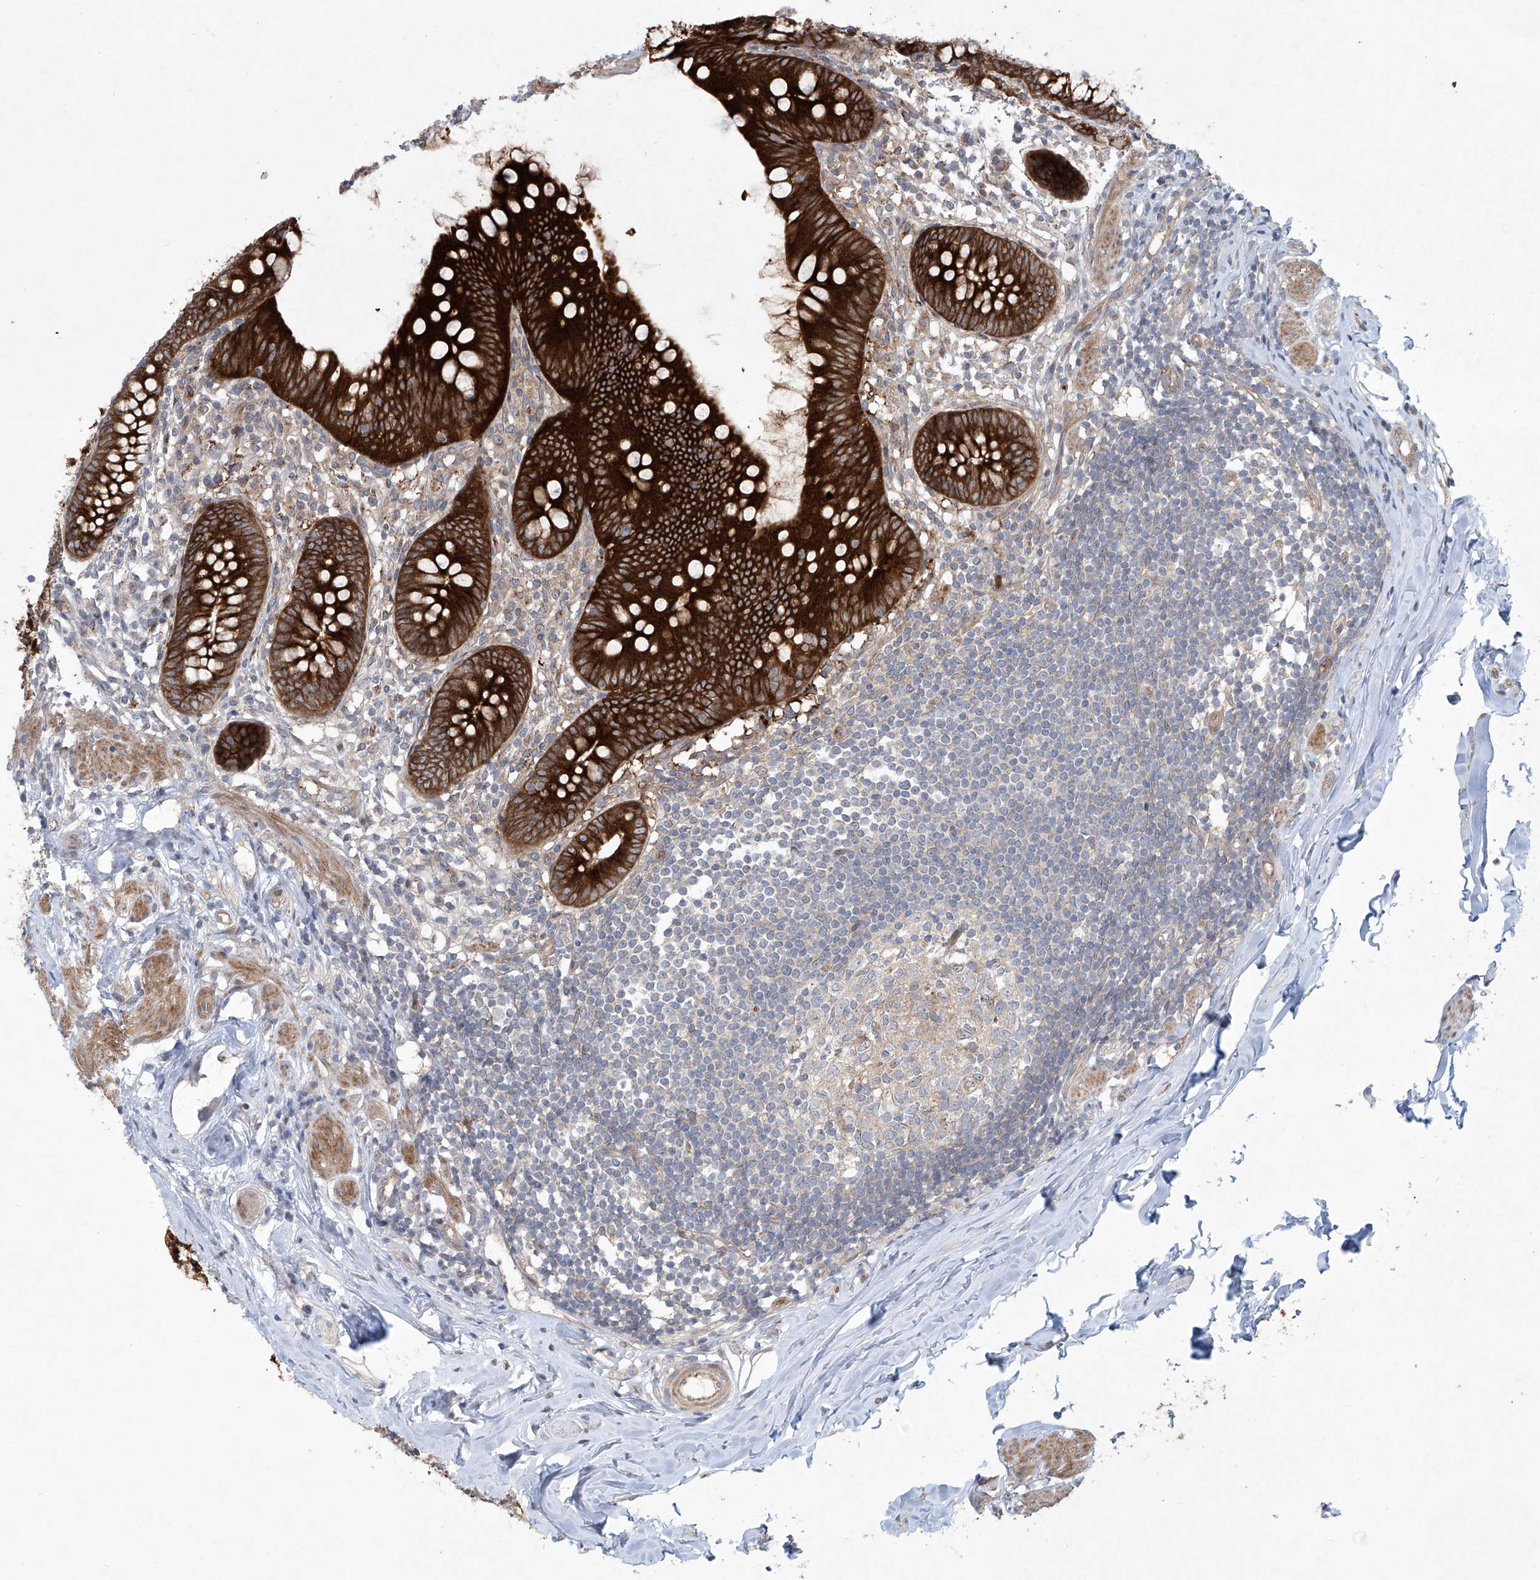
{"staining": {"intensity": "strong", "quantity": ">75%", "location": "cytoplasmic/membranous"}, "tissue": "appendix", "cell_type": "Glandular cells", "image_type": "normal", "snomed": [{"axis": "morphology", "description": "Normal tissue, NOS"}, {"axis": "topography", "description": "Appendix"}], "caption": "The micrograph shows staining of normal appendix, revealing strong cytoplasmic/membranous protein staining (brown color) within glandular cells.", "gene": "KLC4", "patient": {"sex": "female", "age": 62}}